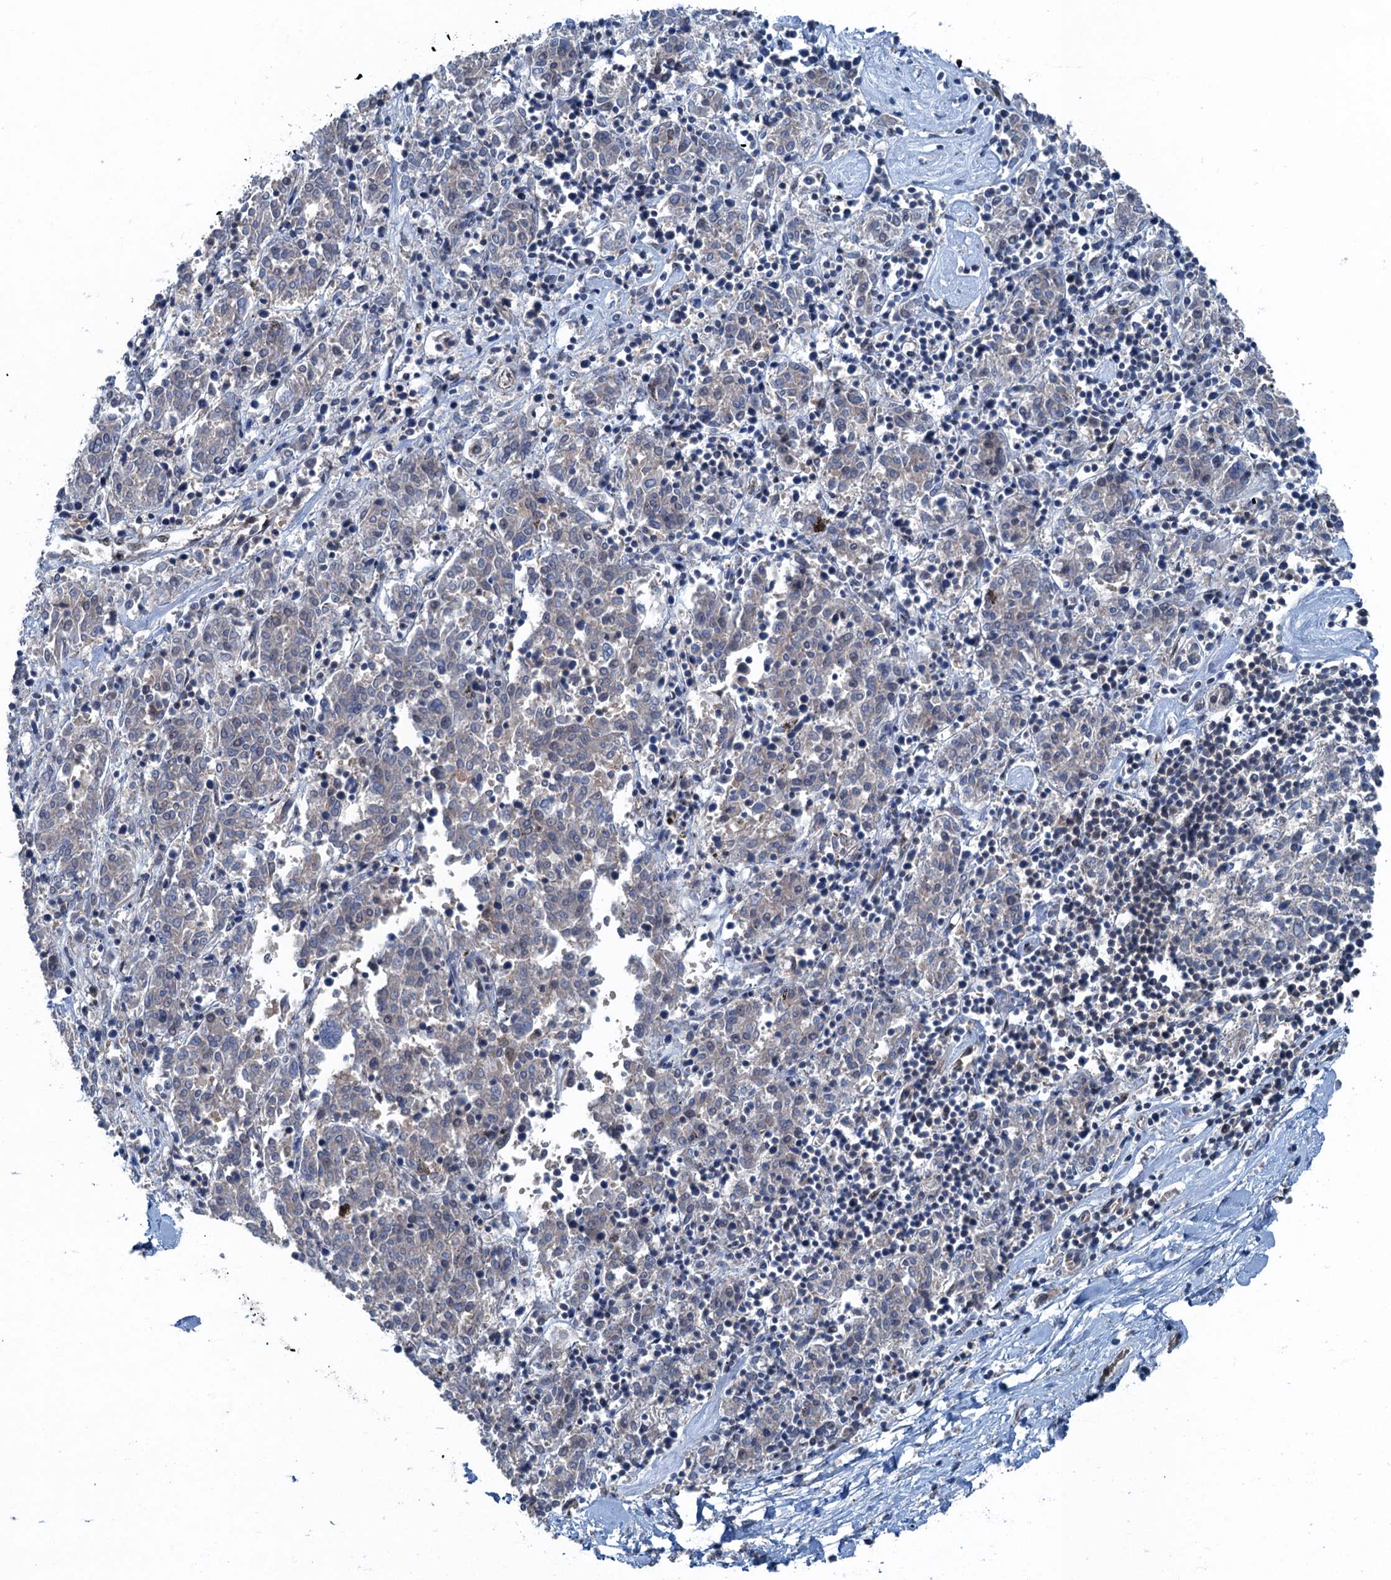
{"staining": {"intensity": "negative", "quantity": "none", "location": "none"}, "tissue": "melanoma", "cell_type": "Tumor cells", "image_type": "cancer", "snomed": [{"axis": "morphology", "description": "Malignant melanoma, NOS"}, {"axis": "topography", "description": "Skin"}], "caption": "Human malignant melanoma stained for a protein using immunohistochemistry (IHC) exhibits no staining in tumor cells.", "gene": "TRAPPC8", "patient": {"sex": "female", "age": 72}}